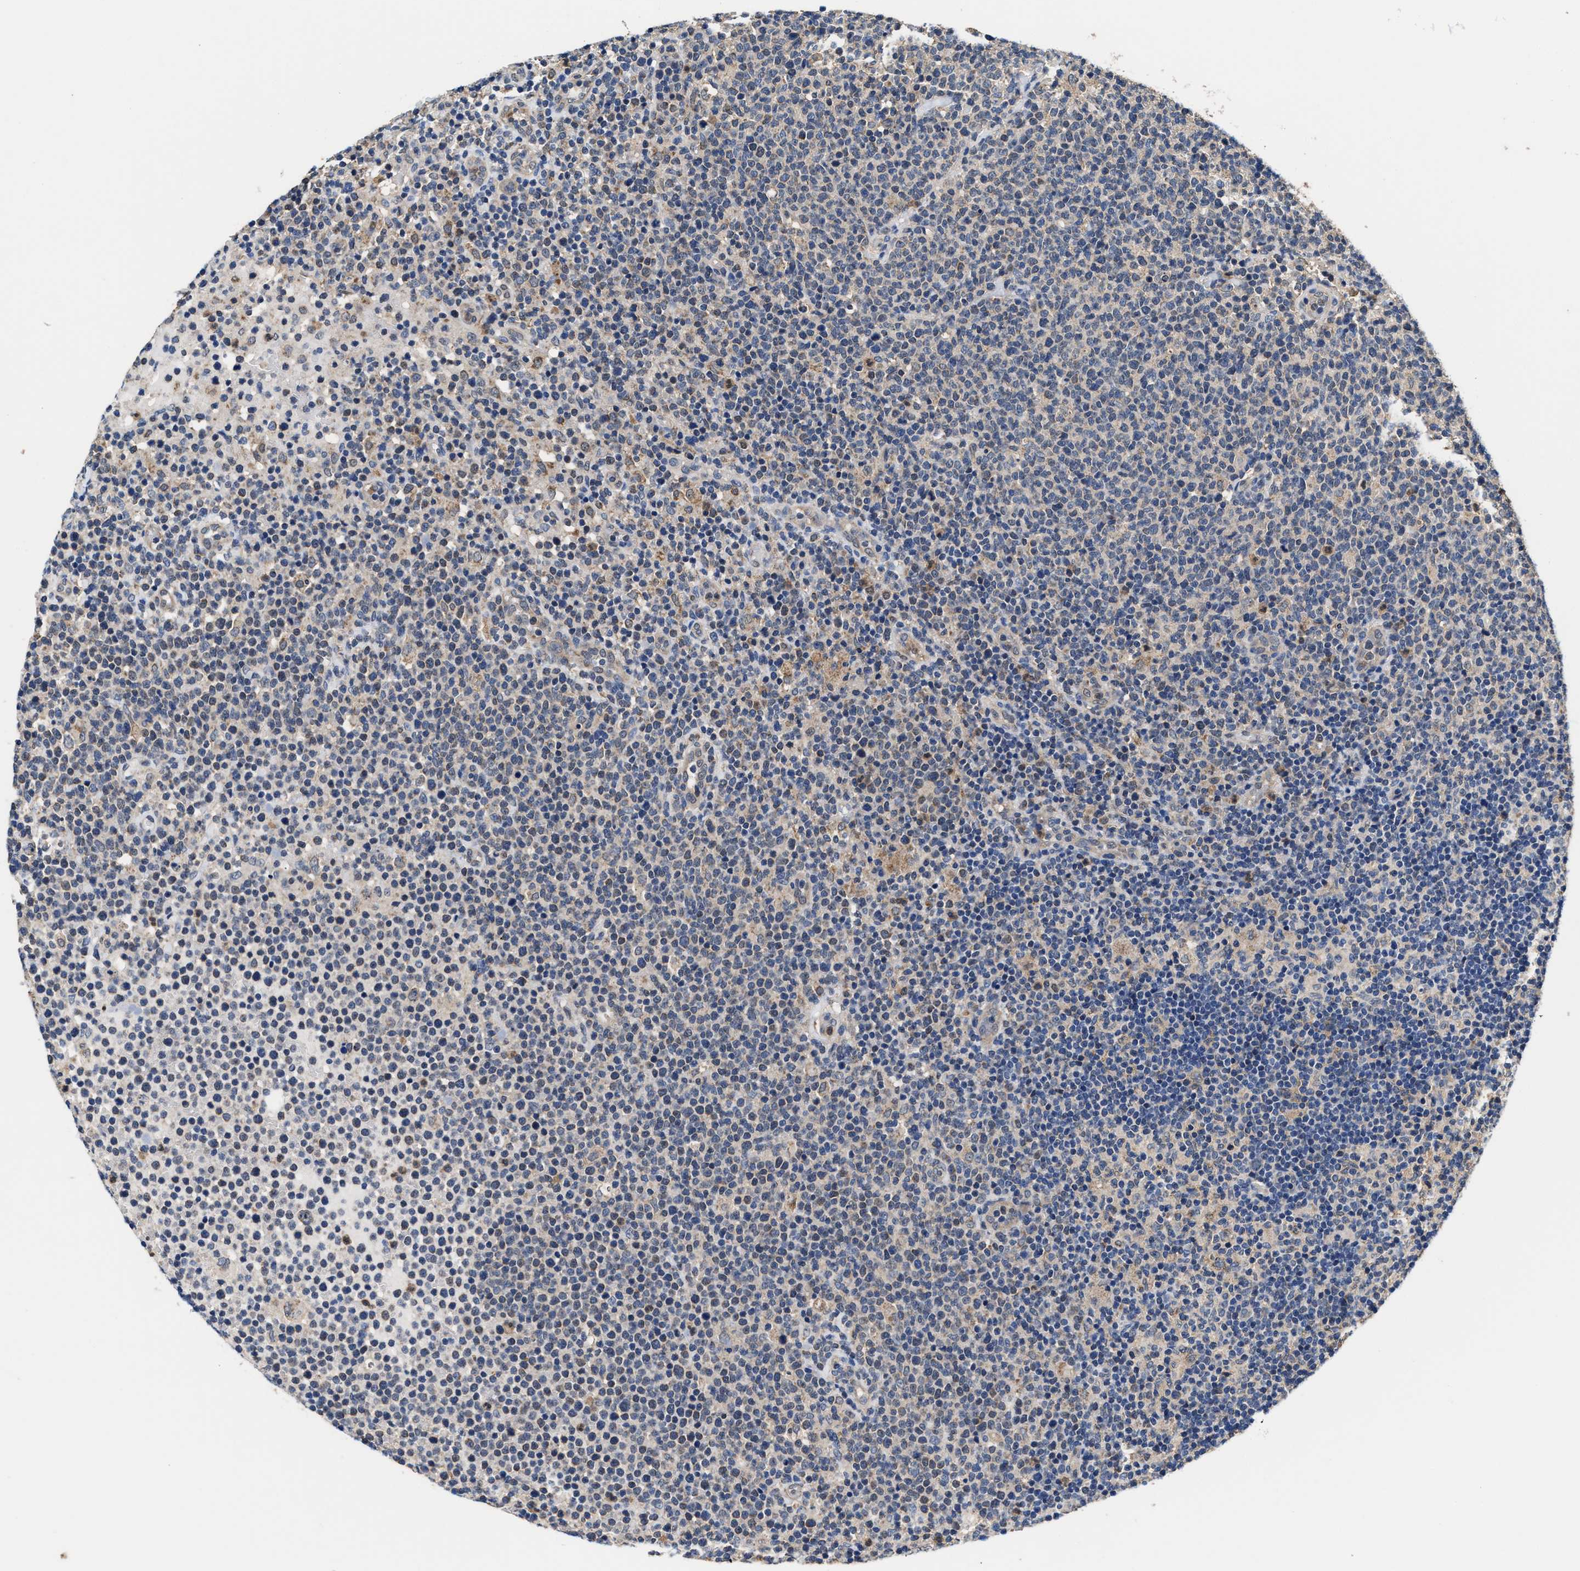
{"staining": {"intensity": "negative", "quantity": "none", "location": "none"}, "tissue": "lymphoma", "cell_type": "Tumor cells", "image_type": "cancer", "snomed": [{"axis": "morphology", "description": "Malignant lymphoma, non-Hodgkin's type, High grade"}, {"axis": "topography", "description": "Lymph node"}], "caption": "Human high-grade malignant lymphoma, non-Hodgkin's type stained for a protein using IHC reveals no staining in tumor cells.", "gene": "ACLY", "patient": {"sex": "male", "age": 61}}